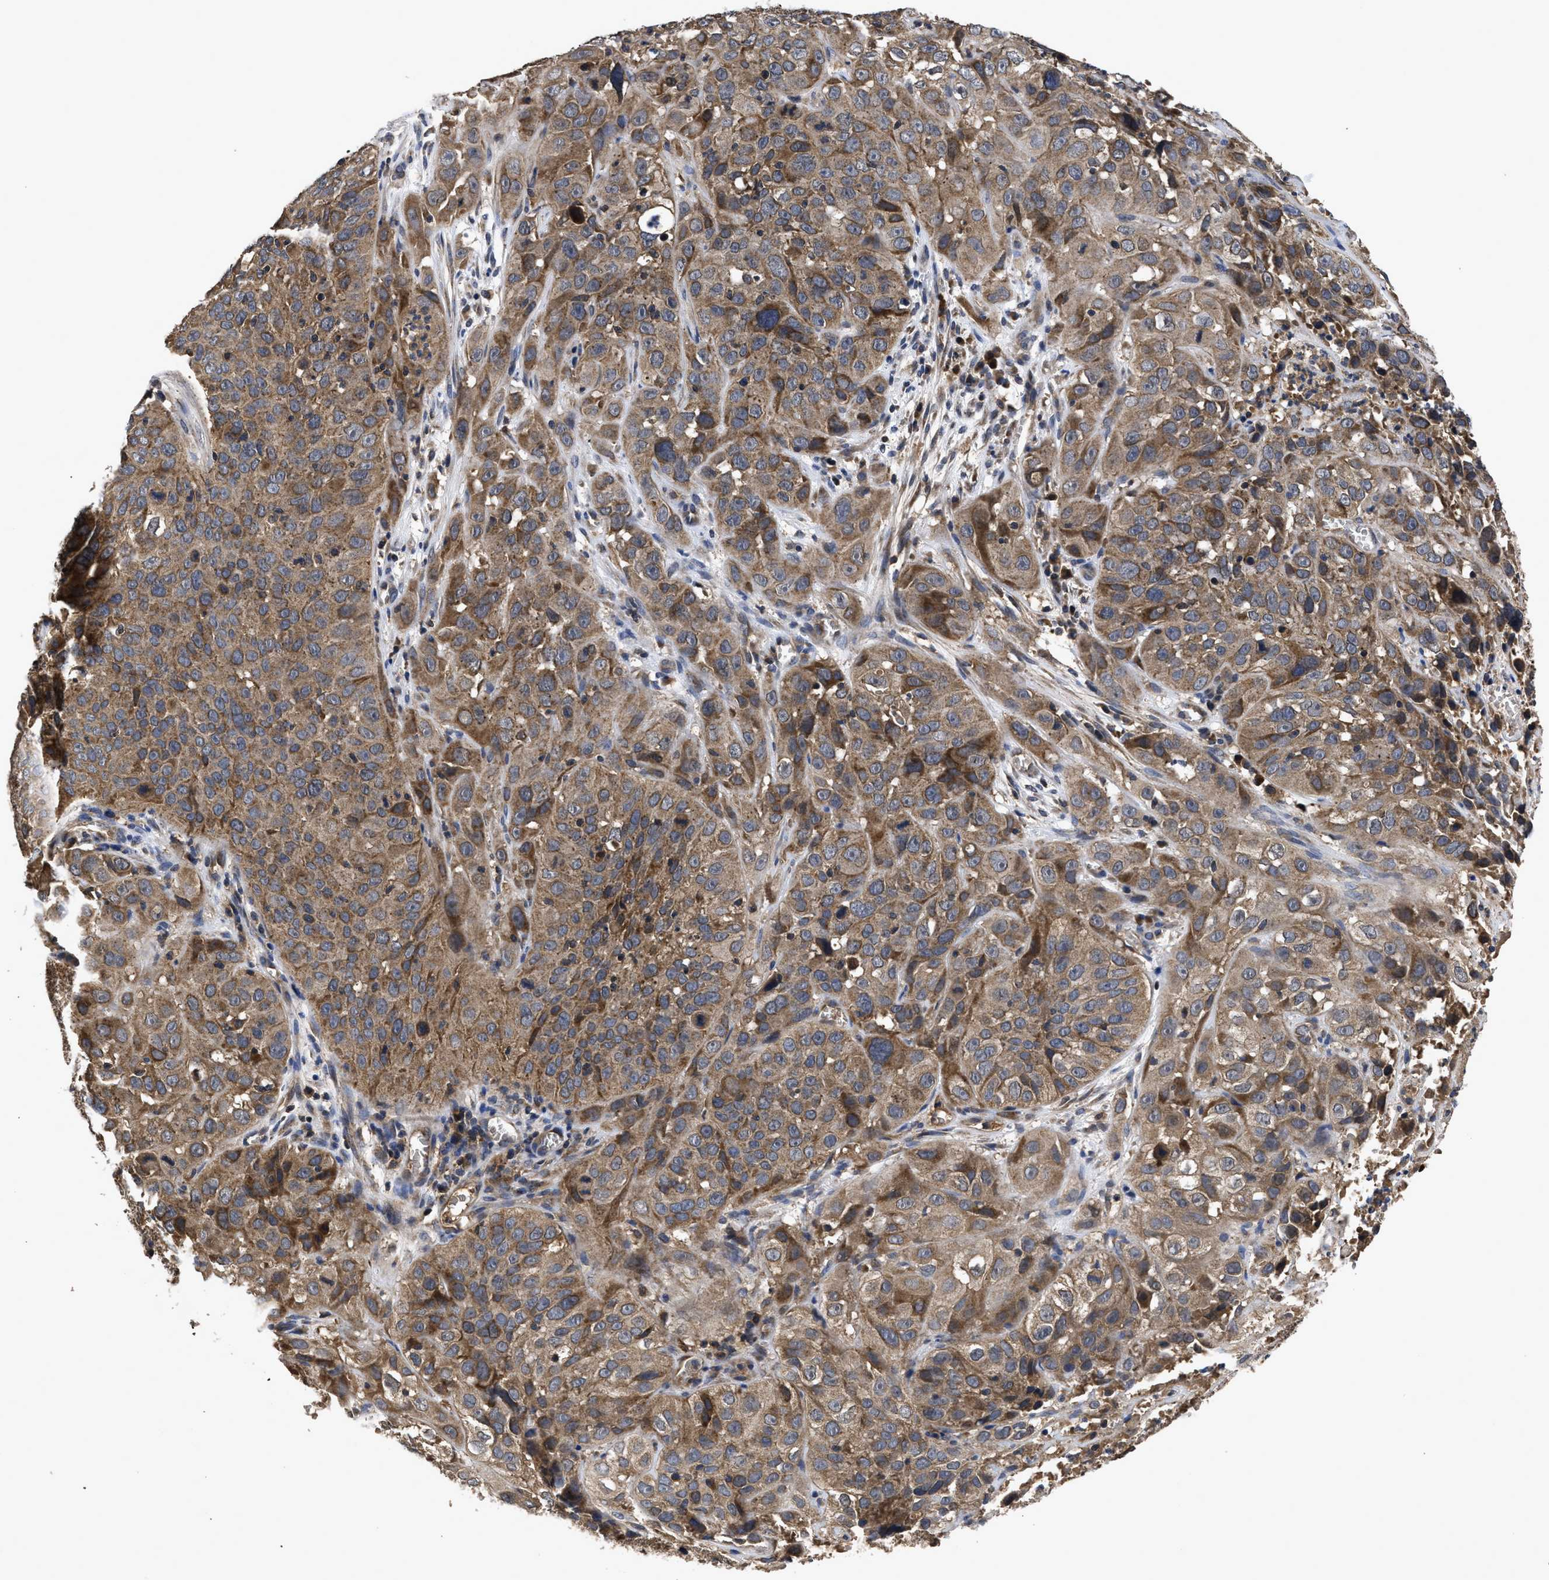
{"staining": {"intensity": "moderate", "quantity": ">75%", "location": "cytoplasmic/membranous"}, "tissue": "cervical cancer", "cell_type": "Tumor cells", "image_type": "cancer", "snomed": [{"axis": "morphology", "description": "Squamous cell carcinoma, NOS"}, {"axis": "topography", "description": "Cervix"}], "caption": "This image reveals IHC staining of cervical cancer (squamous cell carcinoma), with medium moderate cytoplasmic/membranous expression in about >75% of tumor cells.", "gene": "LRRC3", "patient": {"sex": "female", "age": 32}}